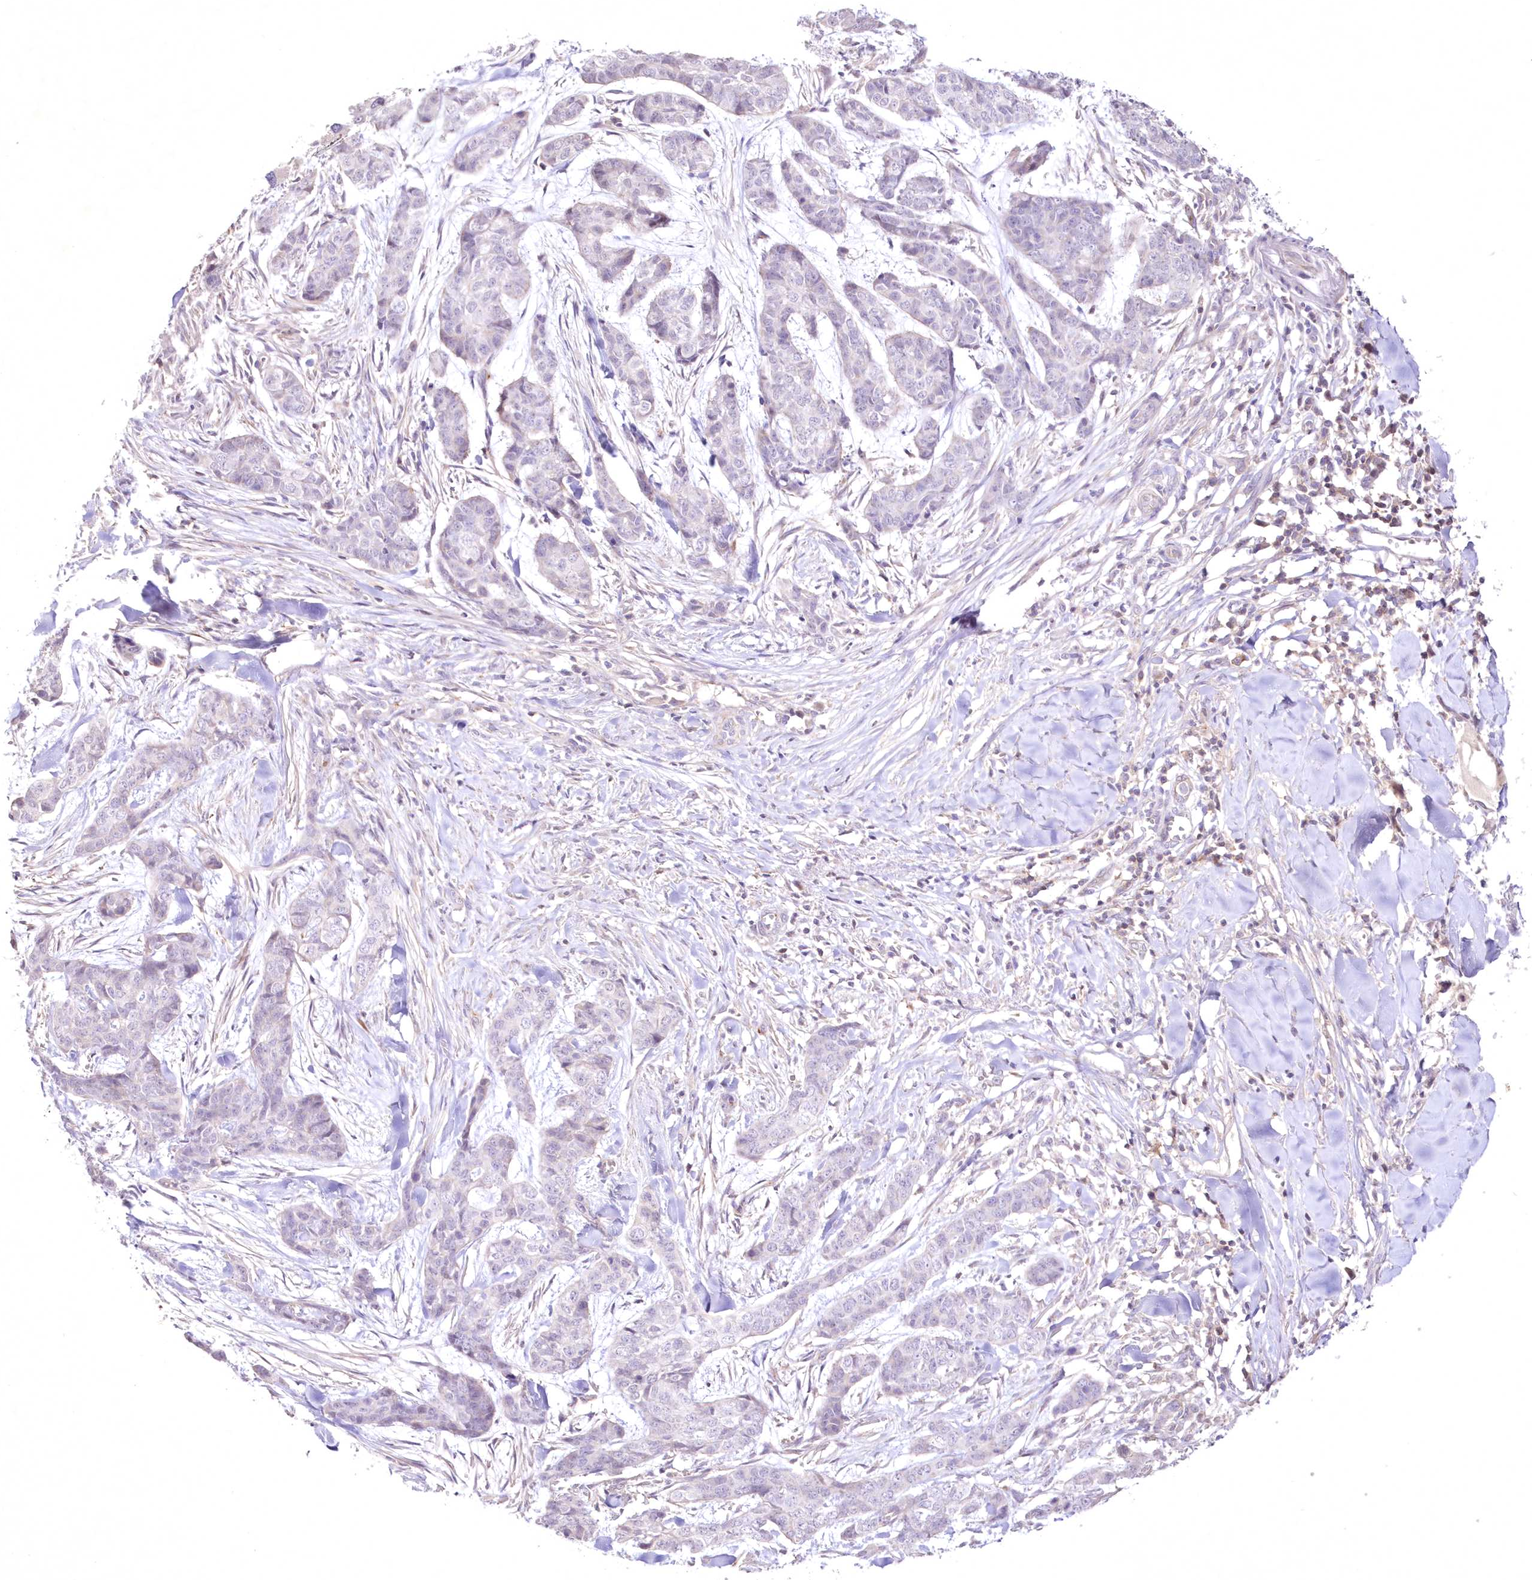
{"staining": {"intensity": "negative", "quantity": "none", "location": "none"}, "tissue": "skin cancer", "cell_type": "Tumor cells", "image_type": "cancer", "snomed": [{"axis": "morphology", "description": "Basal cell carcinoma"}, {"axis": "topography", "description": "Skin"}], "caption": "A photomicrograph of skin cancer (basal cell carcinoma) stained for a protein reveals no brown staining in tumor cells.", "gene": "NEU4", "patient": {"sex": "female", "age": 64}}